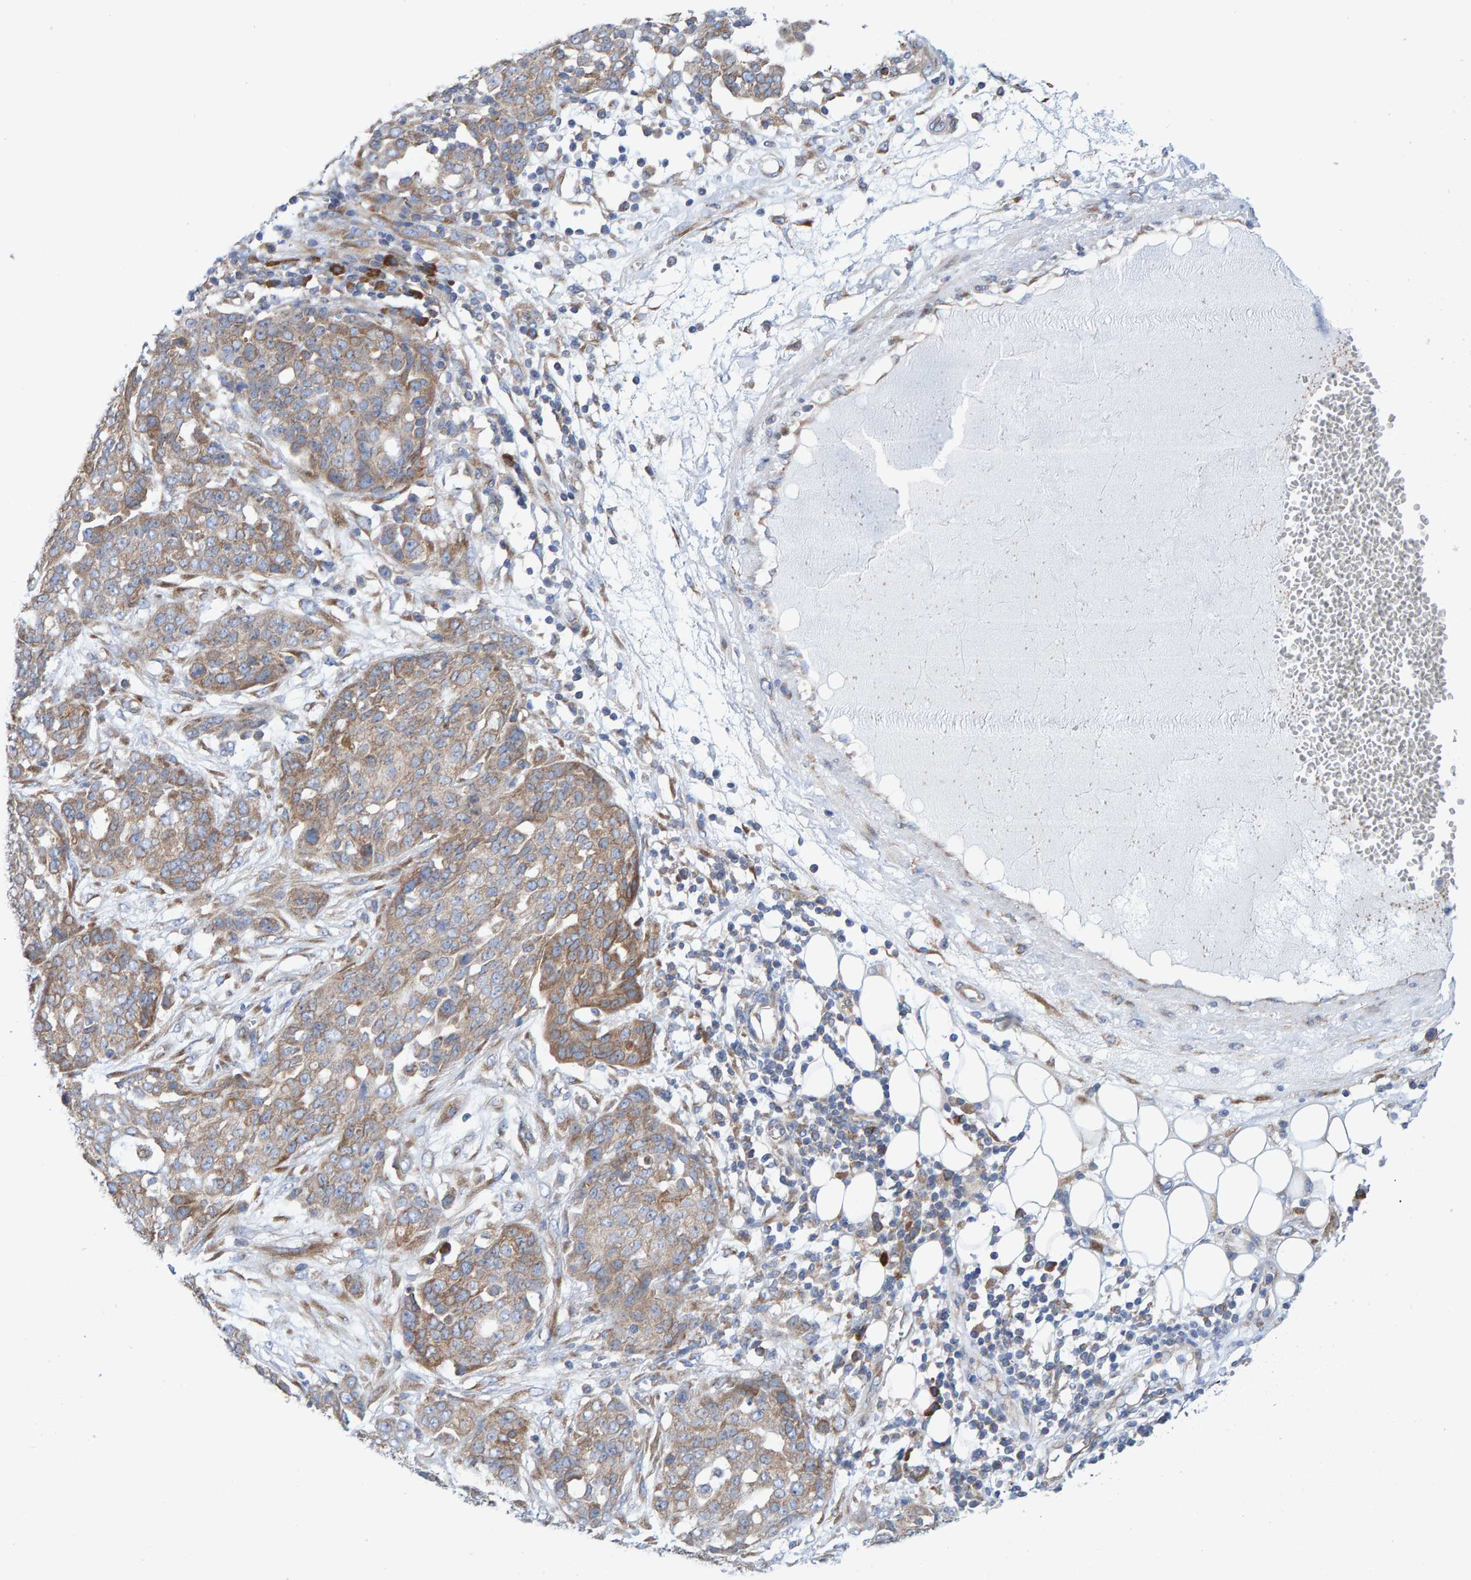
{"staining": {"intensity": "weak", "quantity": ">75%", "location": "cytoplasmic/membranous"}, "tissue": "ovarian cancer", "cell_type": "Tumor cells", "image_type": "cancer", "snomed": [{"axis": "morphology", "description": "Cystadenocarcinoma, serous, NOS"}, {"axis": "topography", "description": "Soft tissue"}, {"axis": "topography", "description": "Ovary"}], "caption": "This is an image of immunohistochemistry (IHC) staining of ovarian serous cystadenocarcinoma, which shows weak positivity in the cytoplasmic/membranous of tumor cells.", "gene": "CDK5RAP3", "patient": {"sex": "female", "age": 57}}